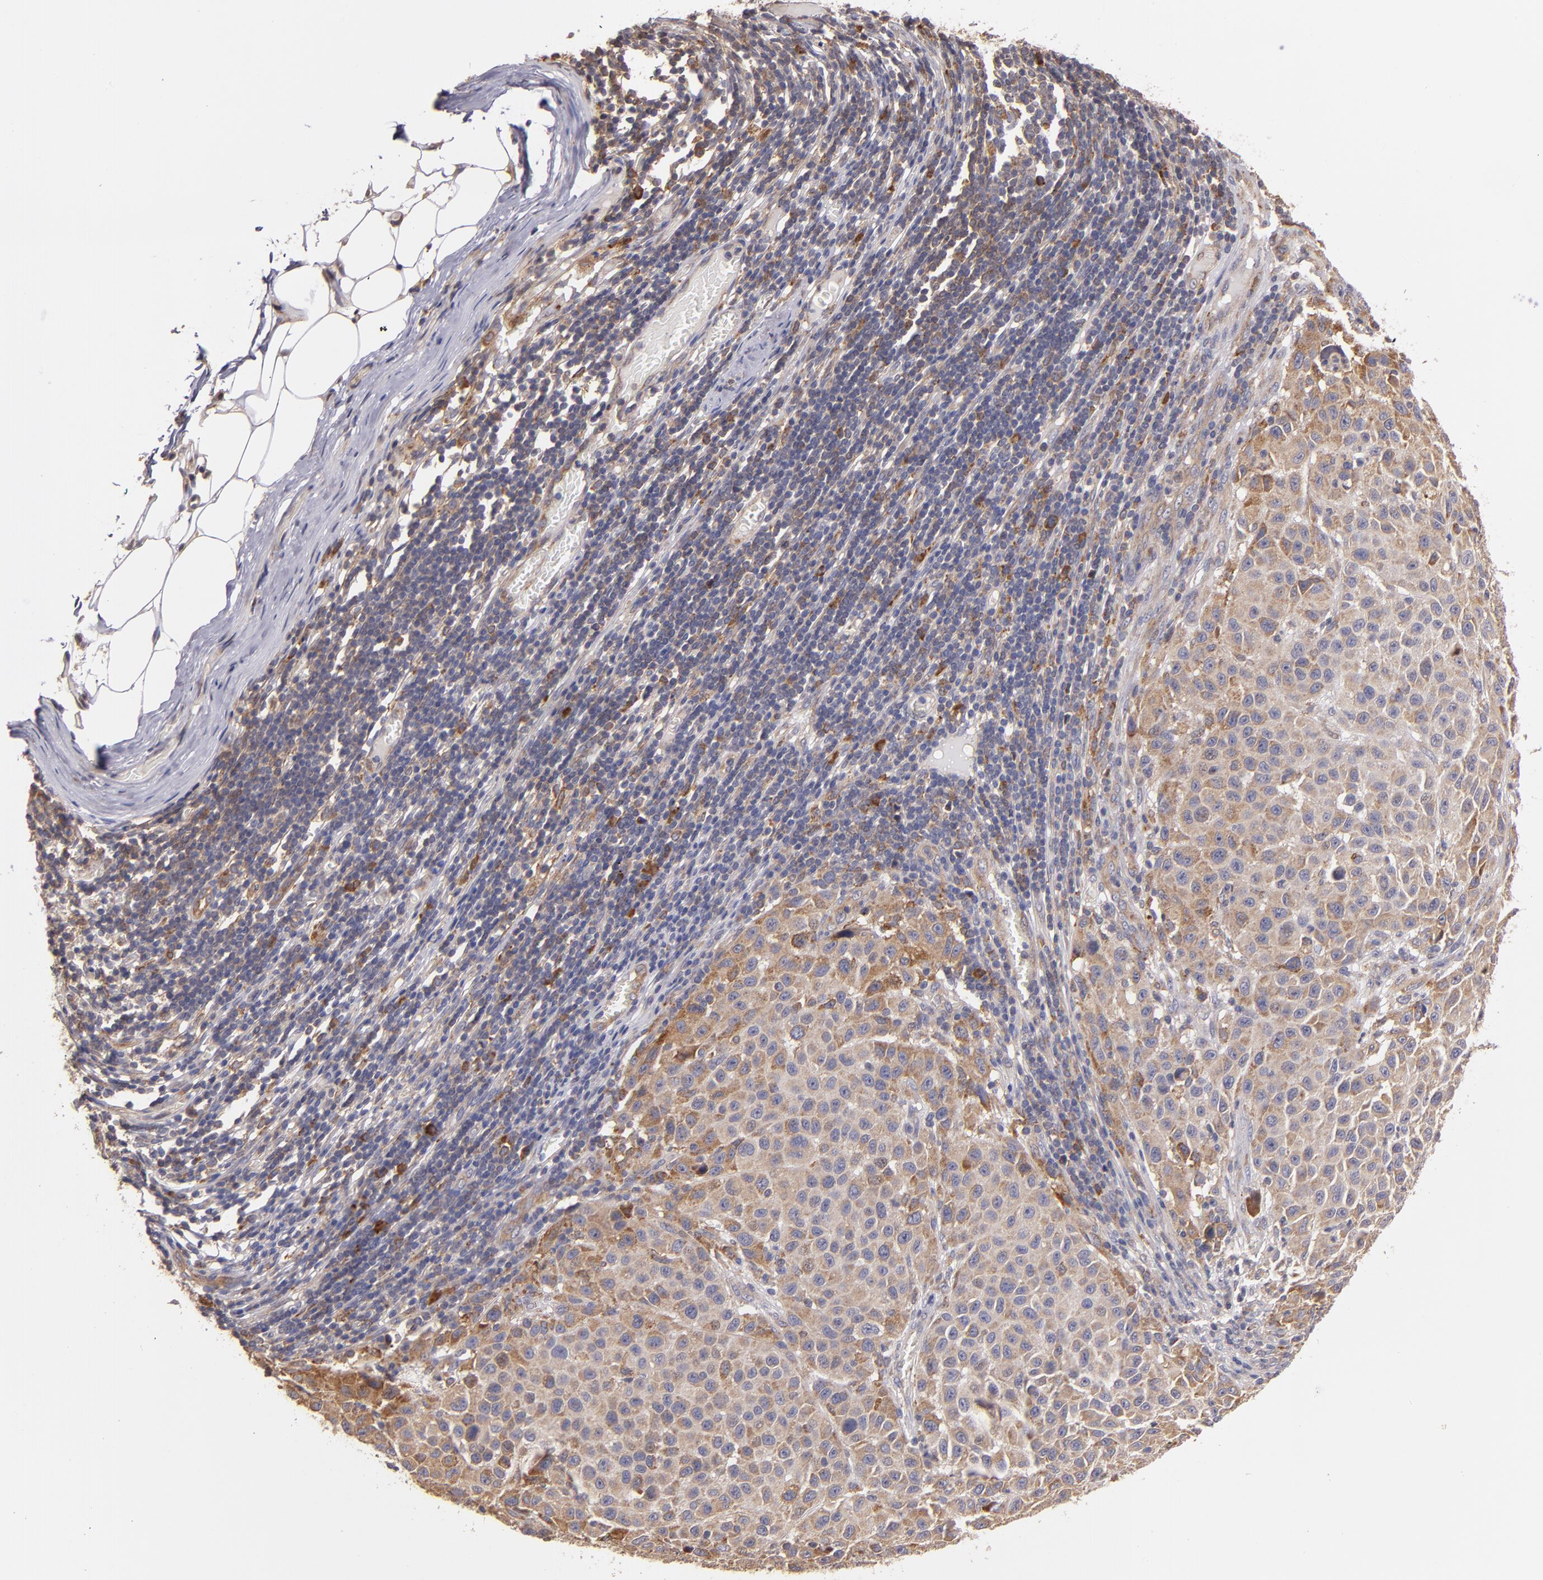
{"staining": {"intensity": "weak", "quantity": ">75%", "location": "cytoplasmic/membranous"}, "tissue": "melanoma", "cell_type": "Tumor cells", "image_type": "cancer", "snomed": [{"axis": "morphology", "description": "Malignant melanoma, Metastatic site"}, {"axis": "topography", "description": "Lymph node"}], "caption": "Protein positivity by IHC reveals weak cytoplasmic/membranous positivity in about >75% of tumor cells in malignant melanoma (metastatic site).", "gene": "IFIH1", "patient": {"sex": "male", "age": 61}}